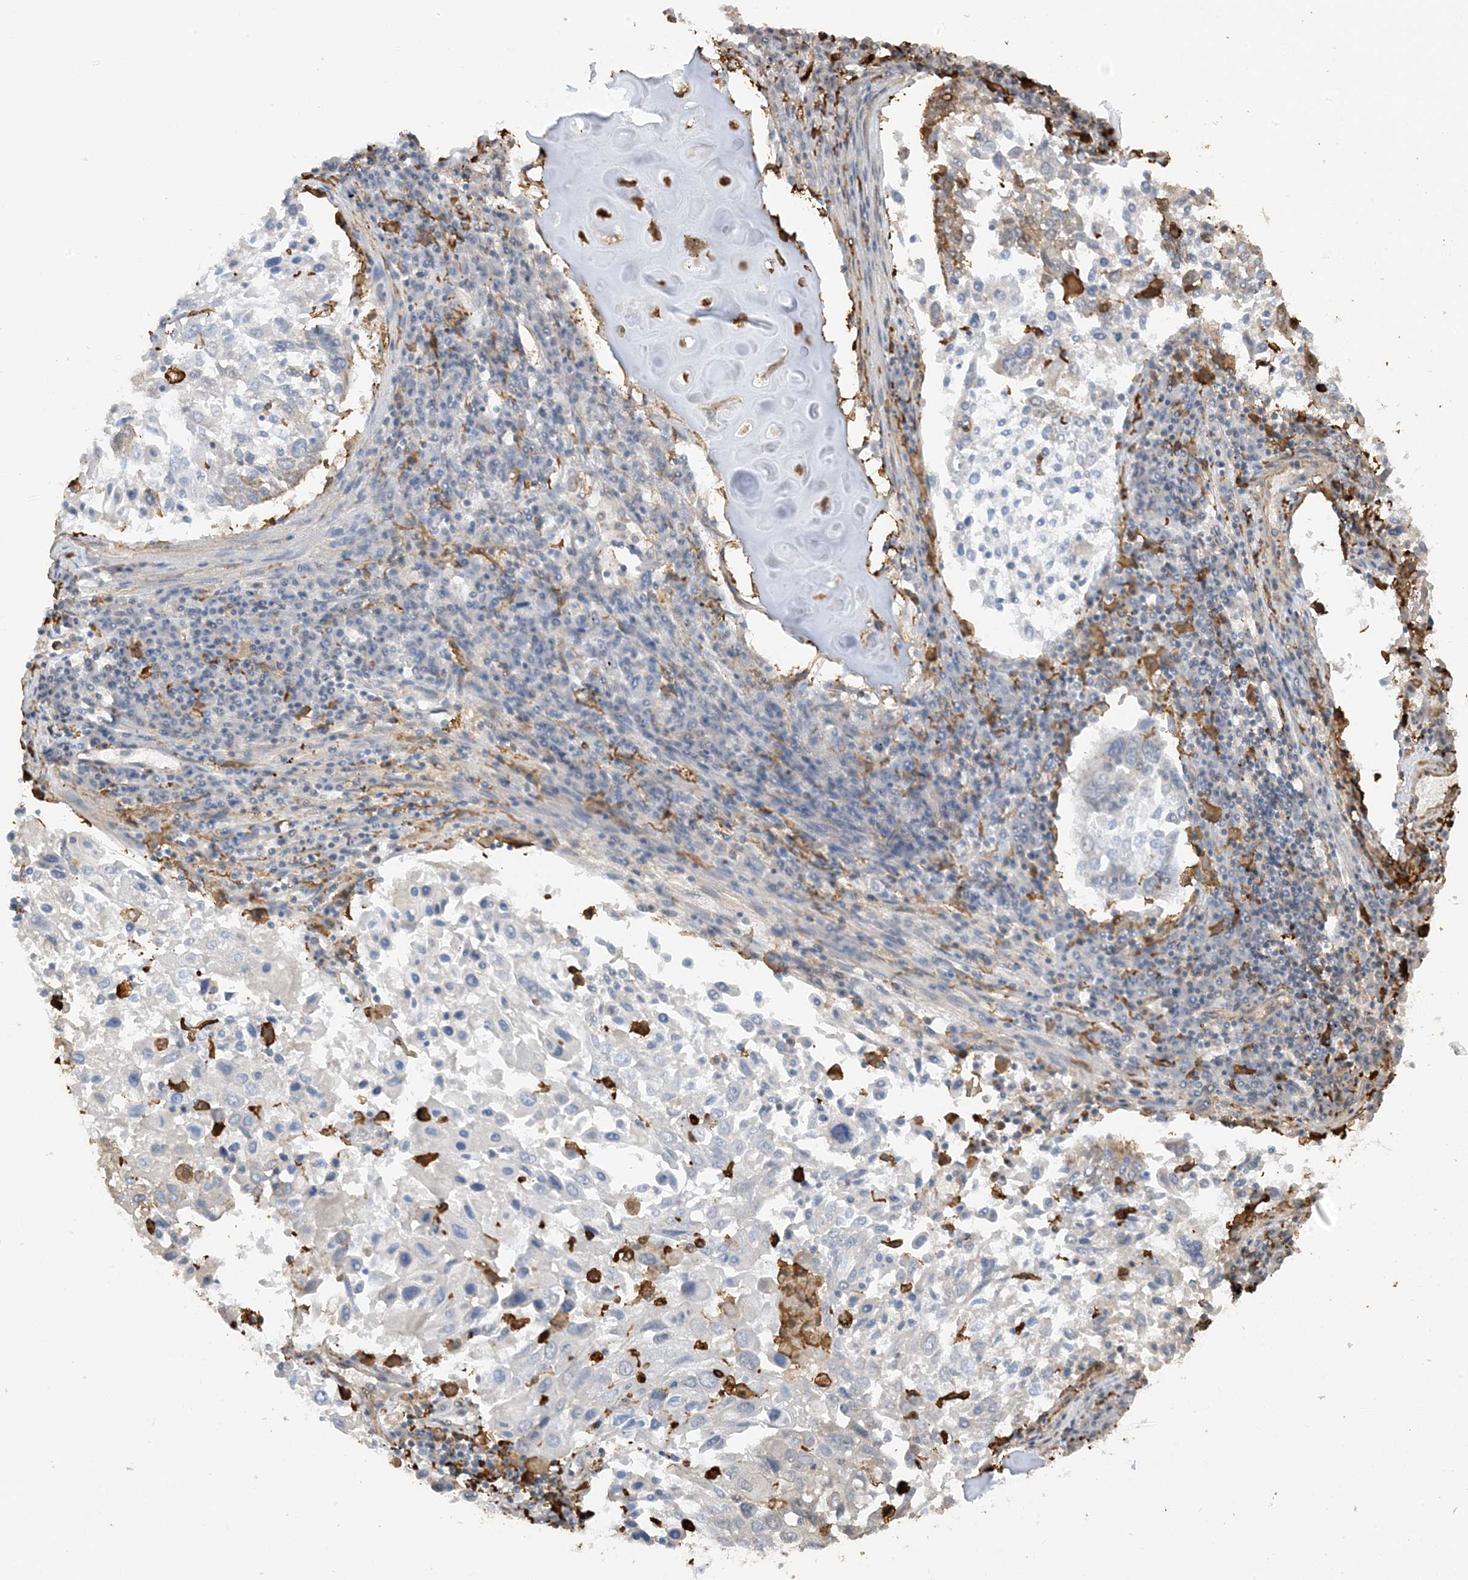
{"staining": {"intensity": "negative", "quantity": "none", "location": "none"}, "tissue": "lung cancer", "cell_type": "Tumor cells", "image_type": "cancer", "snomed": [{"axis": "morphology", "description": "Squamous cell carcinoma, NOS"}, {"axis": "topography", "description": "Lung"}], "caption": "The micrograph demonstrates no staining of tumor cells in lung cancer (squamous cell carcinoma).", "gene": "PHACTR2", "patient": {"sex": "male", "age": 65}}